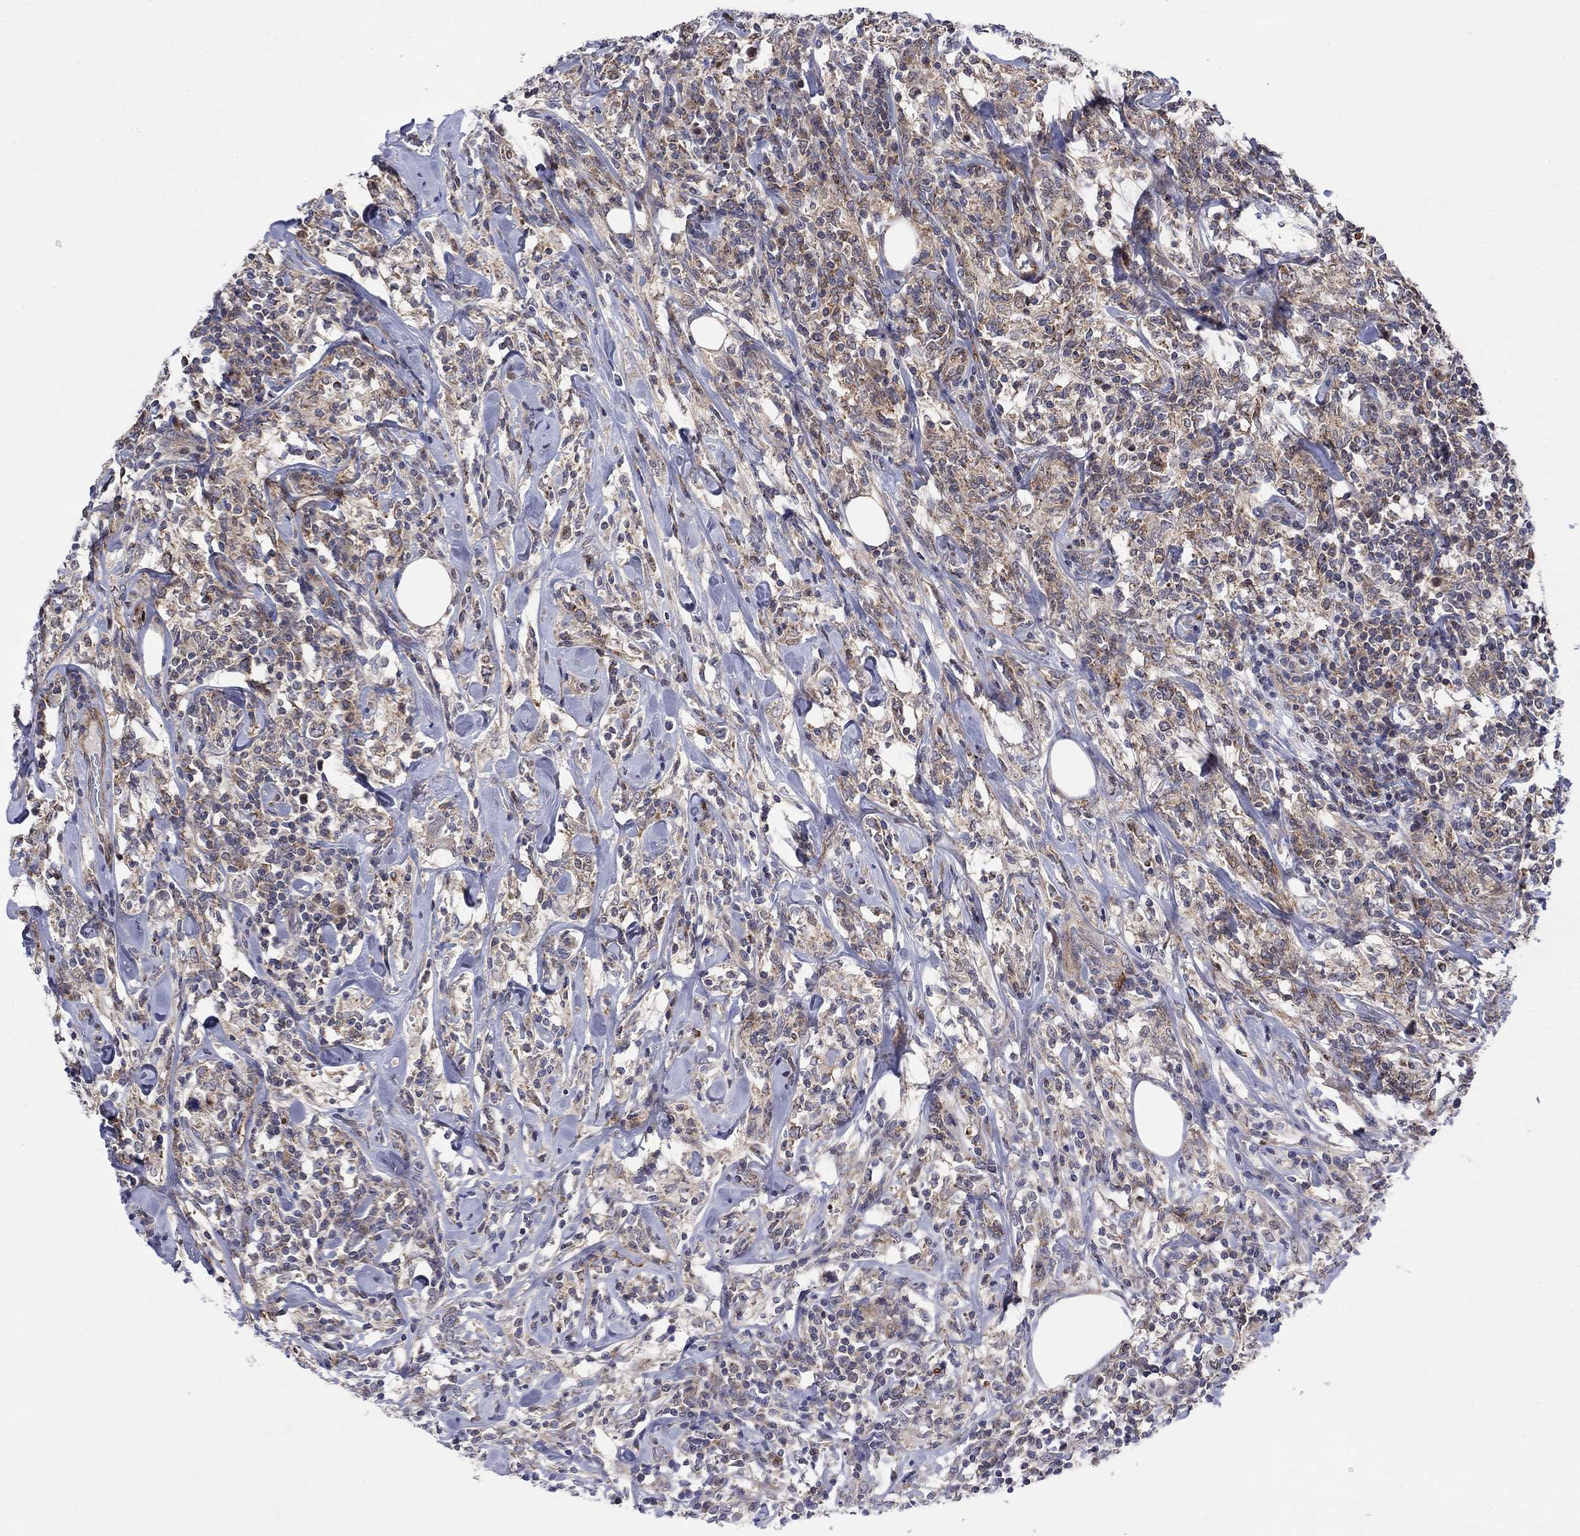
{"staining": {"intensity": "moderate", "quantity": "<25%", "location": "cytoplasmic/membranous"}, "tissue": "lymphoma", "cell_type": "Tumor cells", "image_type": "cancer", "snomed": [{"axis": "morphology", "description": "Malignant lymphoma, non-Hodgkin's type, High grade"}, {"axis": "topography", "description": "Lymph node"}], "caption": "Immunohistochemical staining of lymphoma demonstrates moderate cytoplasmic/membranous protein positivity in about <25% of tumor cells.", "gene": "SLC35F2", "patient": {"sex": "female", "age": 84}}